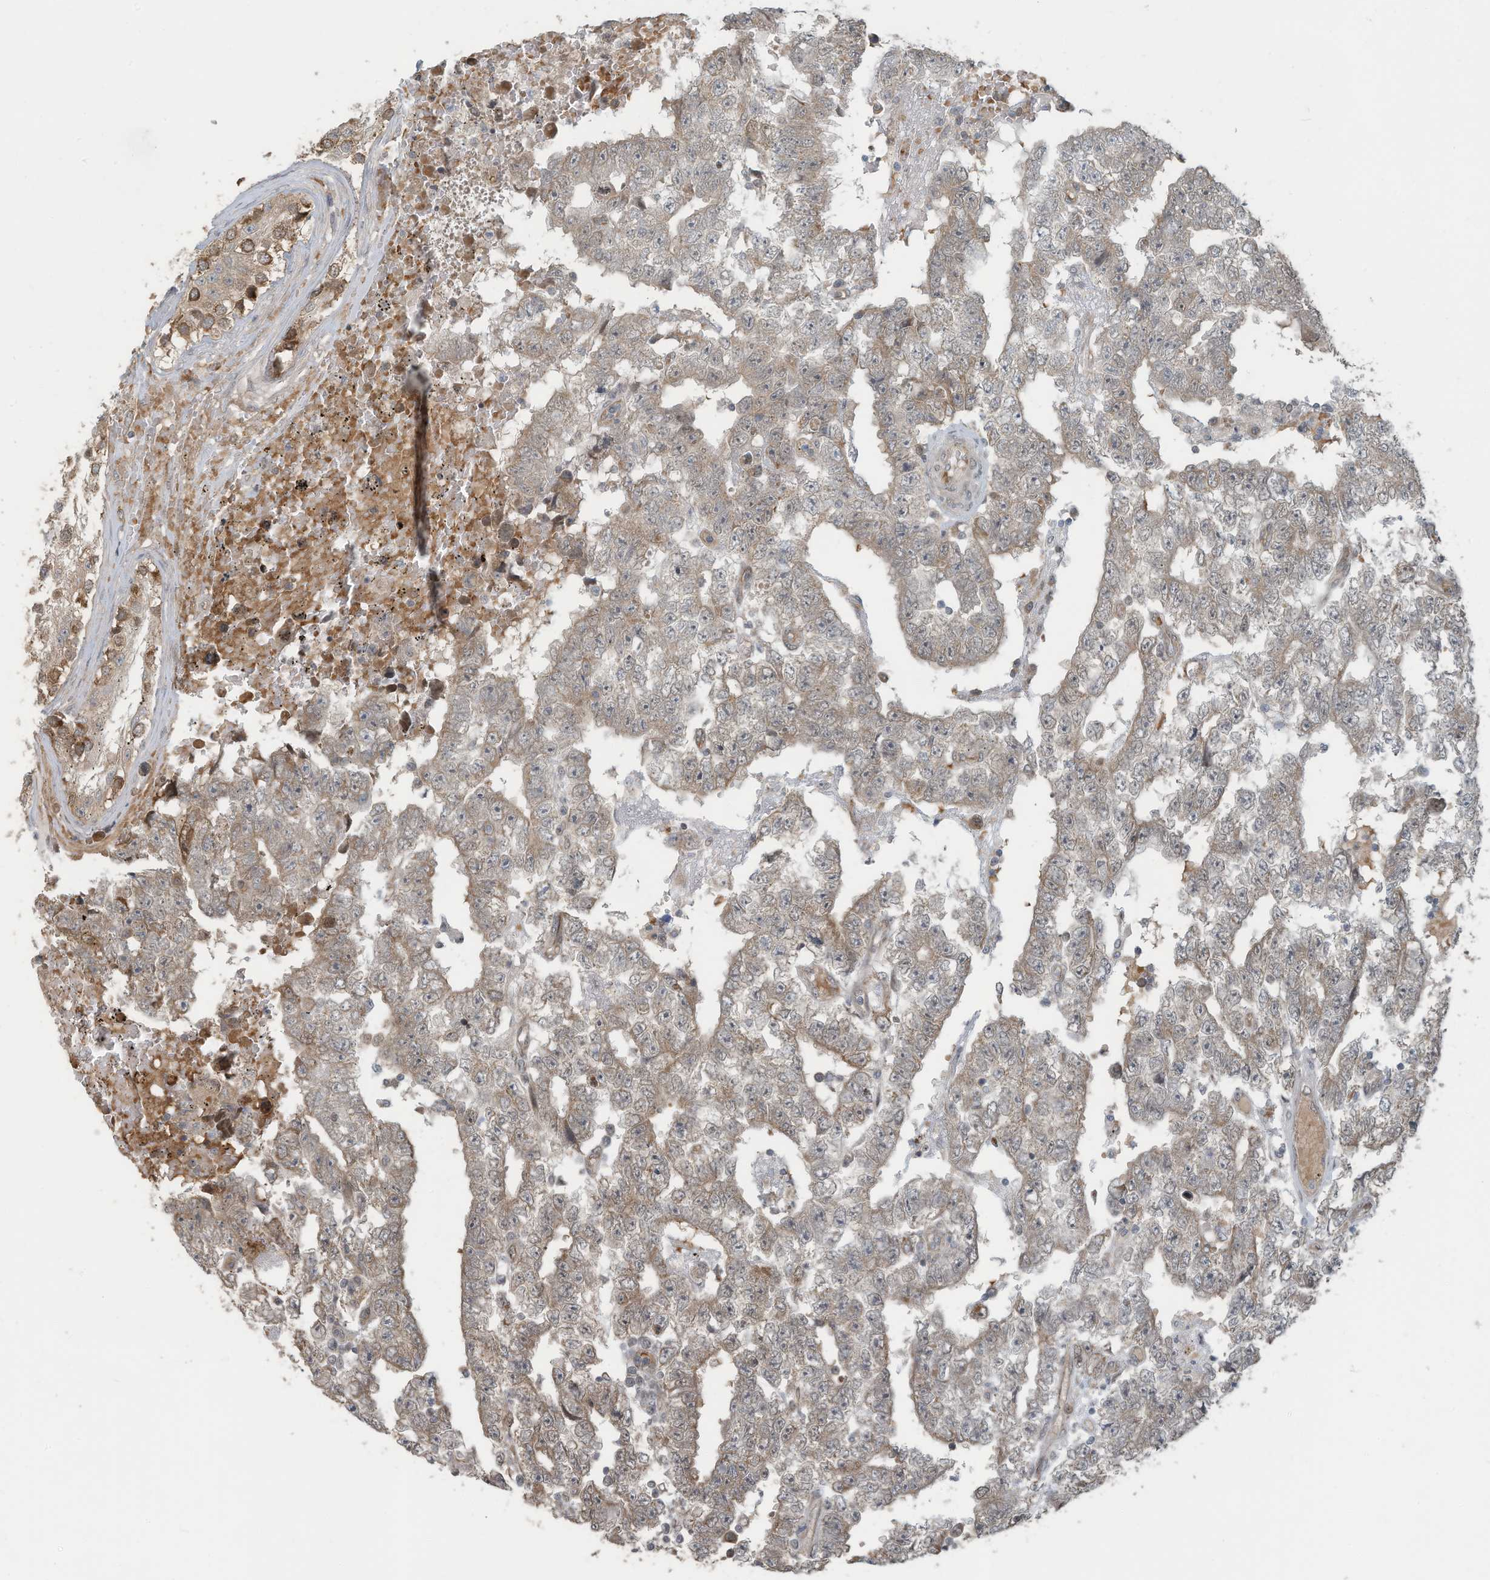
{"staining": {"intensity": "weak", "quantity": "25%-75%", "location": "cytoplasmic/membranous"}, "tissue": "testis cancer", "cell_type": "Tumor cells", "image_type": "cancer", "snomed": [{"axis": "morphology", "description": "Carcinoma, Embryonal, NOS"}, {"axis": "topography", "description": "Testis"}], "caption": "Immunohistochemical staining of testis embryonal carcinoma shows weak cytoplasmic/membranous protein expression in about 25%-75% of tumor cells.", "gene": "ERI2", "patient": {"sex": "male", "age": 25}}